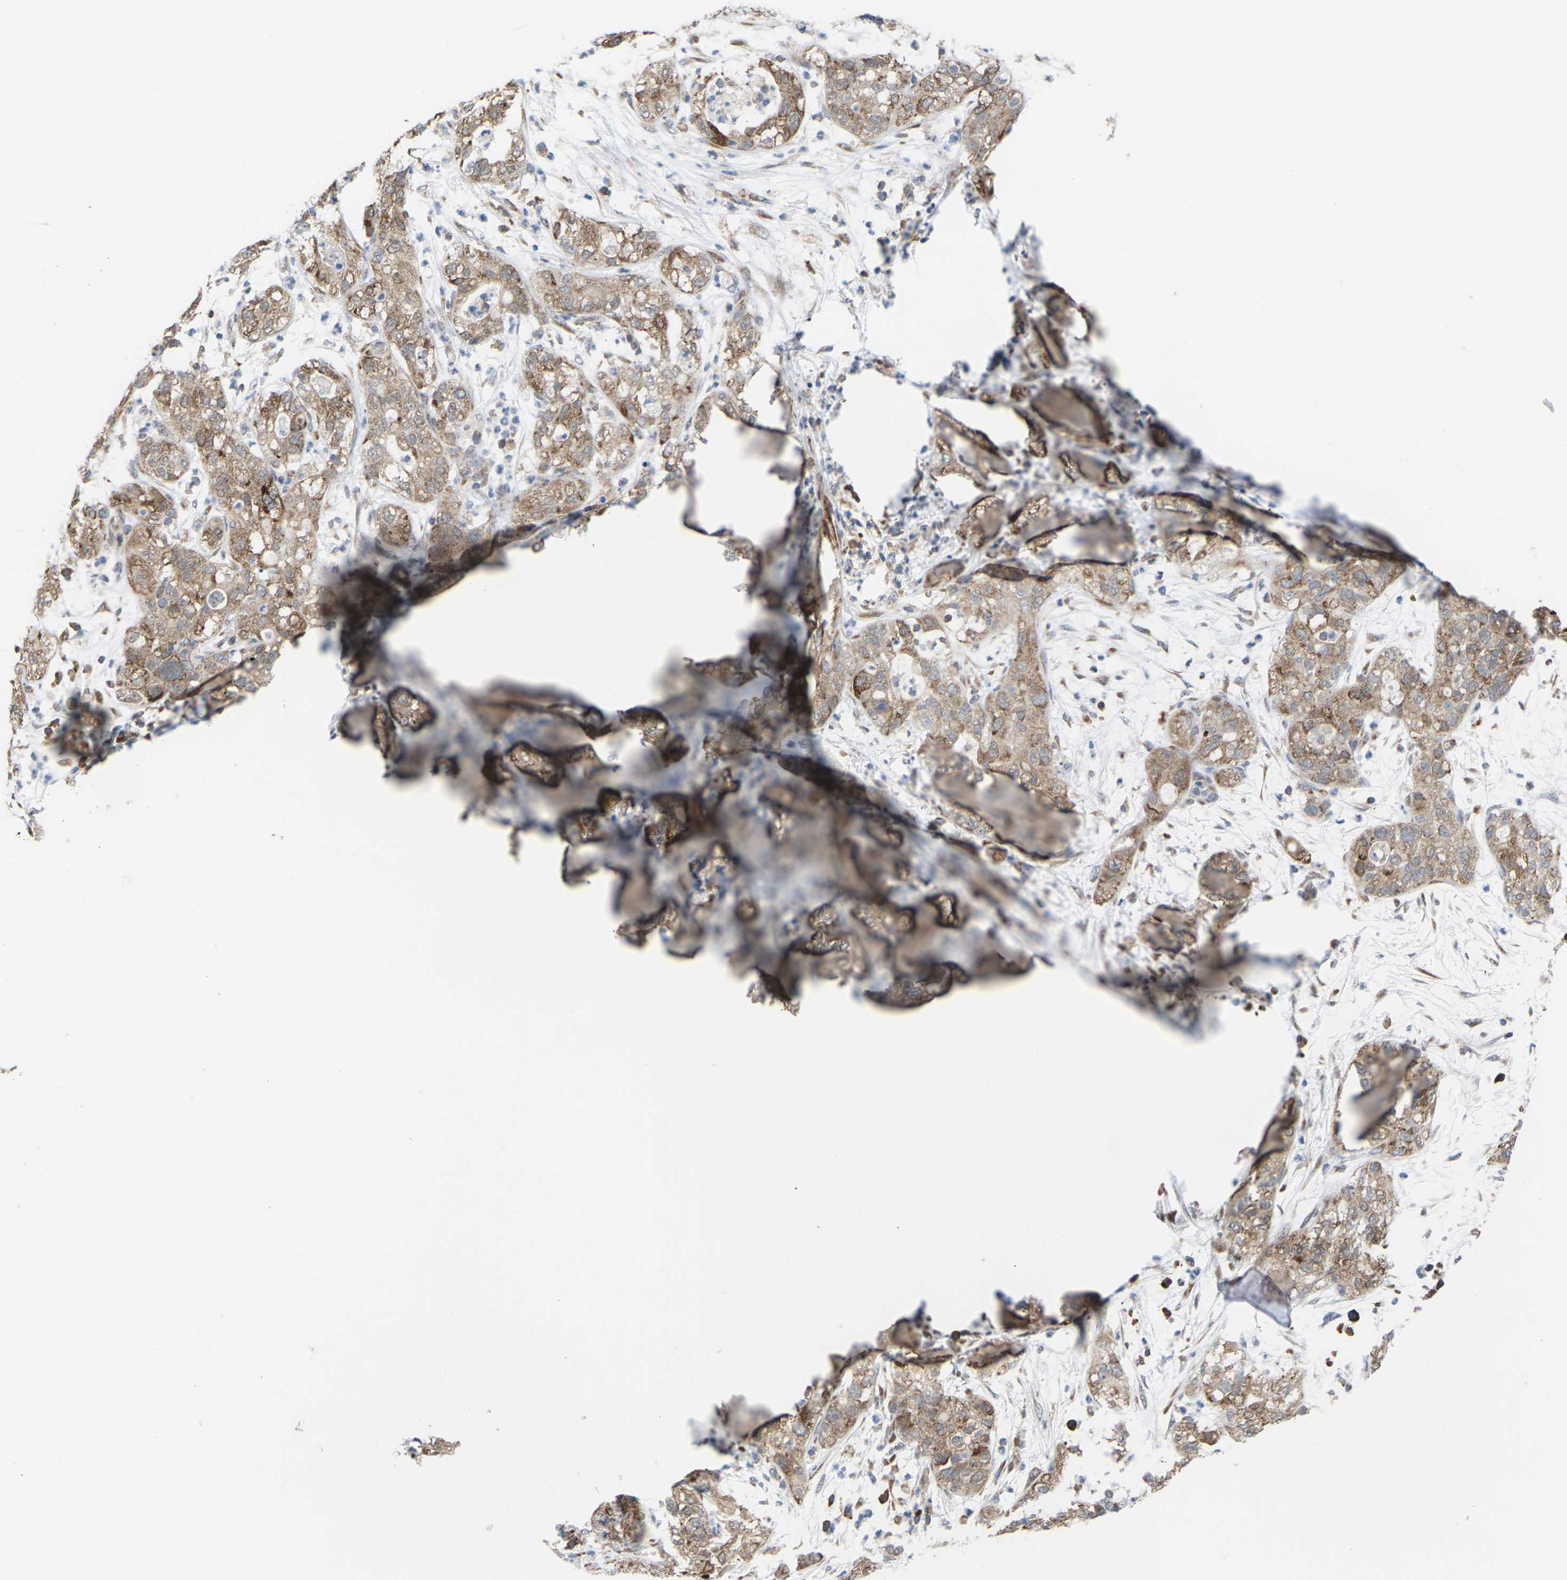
{"staining": {"intensity": "moderate", "quantity": ">75%", "location": "cytoplasmic/membranous"}, "tissue": "pancreatic cancer", "cell_type": "Tumor cells", "image_type": "cancer", "snomed": [{"axis": "morphology", "description": "Adenocarcinoma, NOS"}, {"axis": "topography", "description": "Pancreas"}], "caption": "Tumor cells show medium levels of moderate cytoplasmic/membranous expression in approximately >75% of cells in human adenocarcinoma (pancreatic). Using DAB (3,3'-diaminobenzidine) (brown) and hematoxylin (blue) stains, captured at high magnification using brightfield microscopy.", "gene": "PDZK1IP1", "patient": {"sex": "female", "age": 78}}